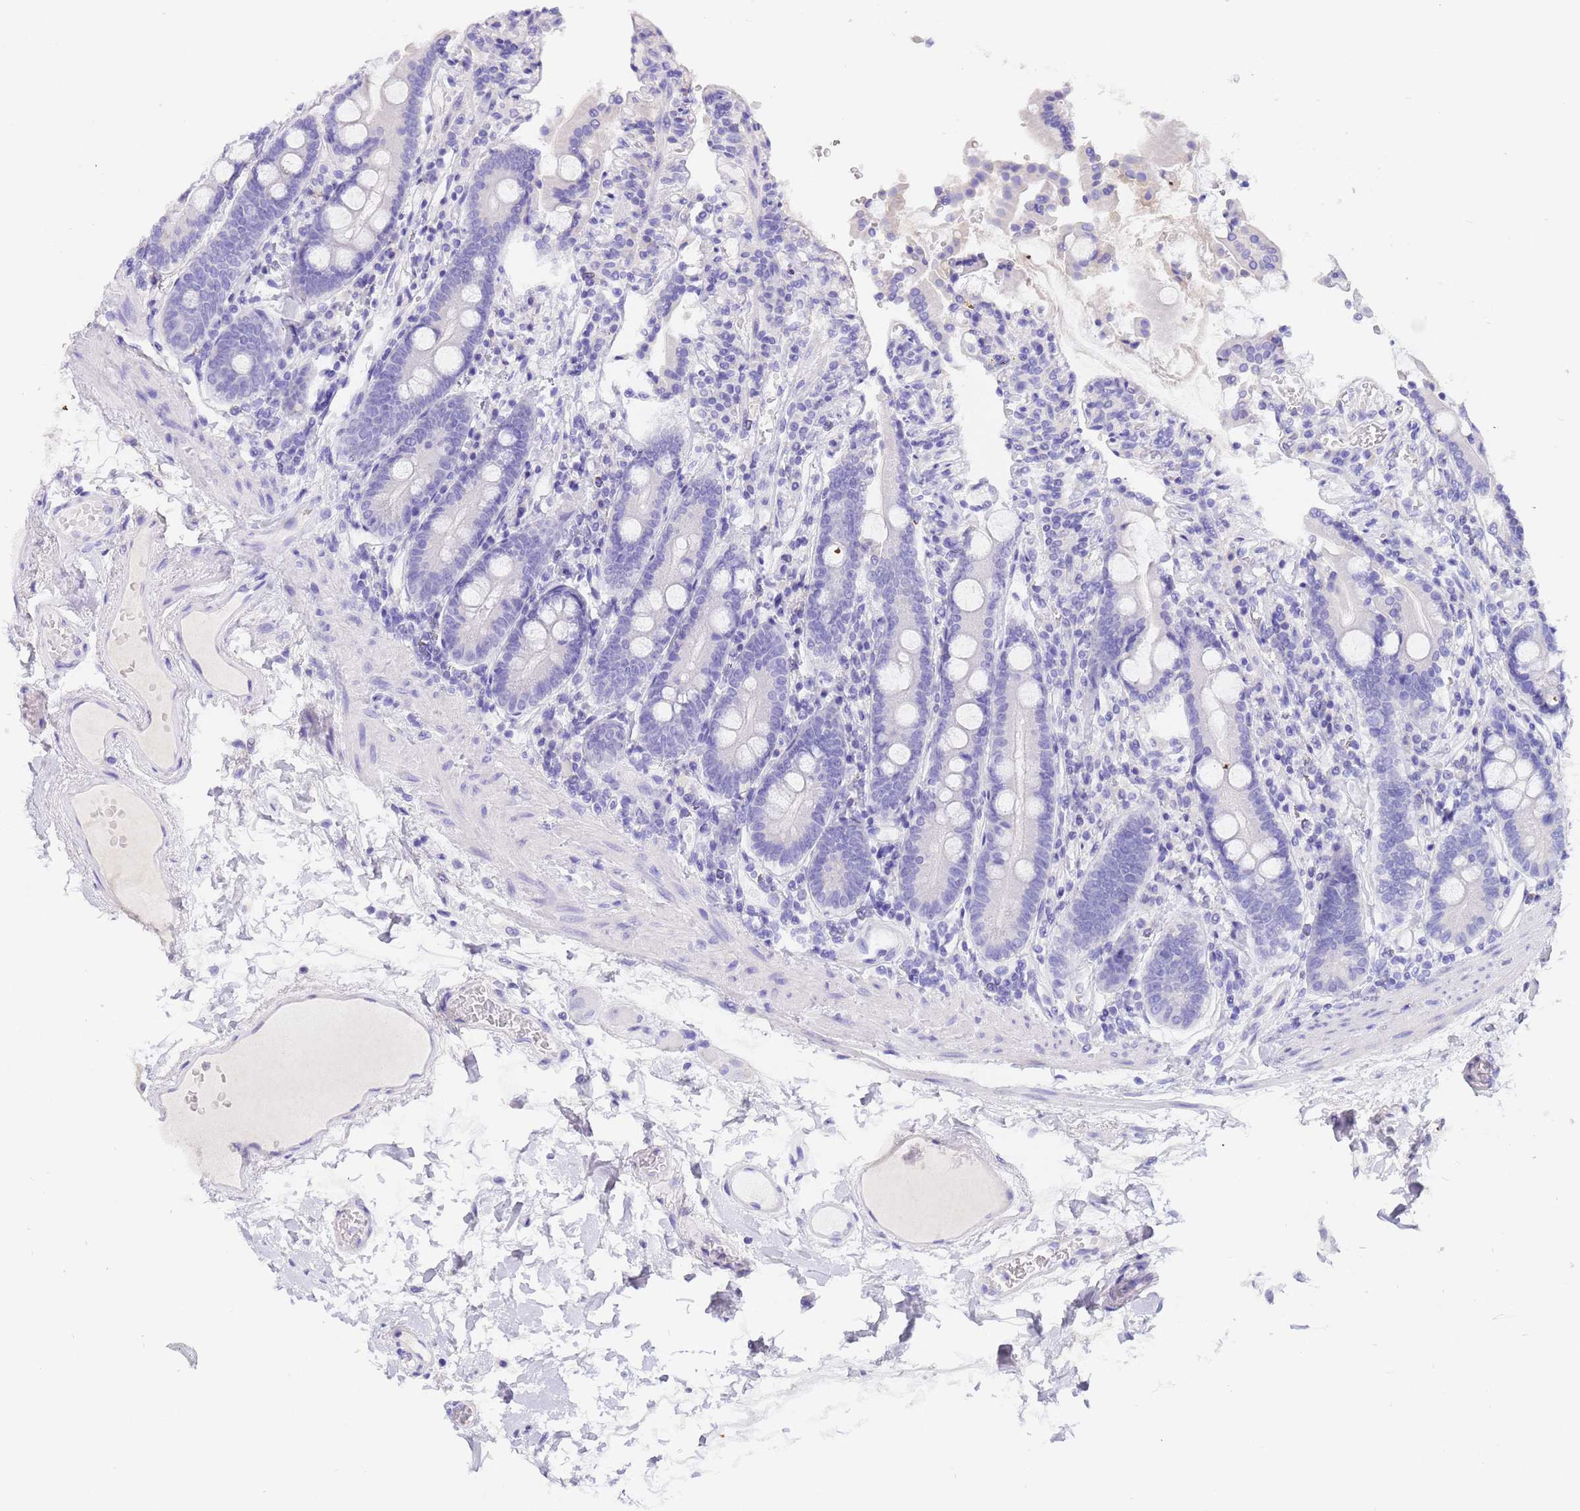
{"staining": {"intensity": "negative", "quantity": "none", "location": "none"}, "tissue": "duodenum", "cell_type": "Glandular cells", "image_type": "normal", "snomed": [{"axis": "morphology", "description": "Normal tissue, NOS"}, {"axis": "topography", "description": "Duodenum"}], "caption": "Immunohistochemical staining of unremarkable human duodenum demonstrates no significant positivity in glandular cells.", "gene": "CPB1", "patient": {"sex": "male", "age": 55}}